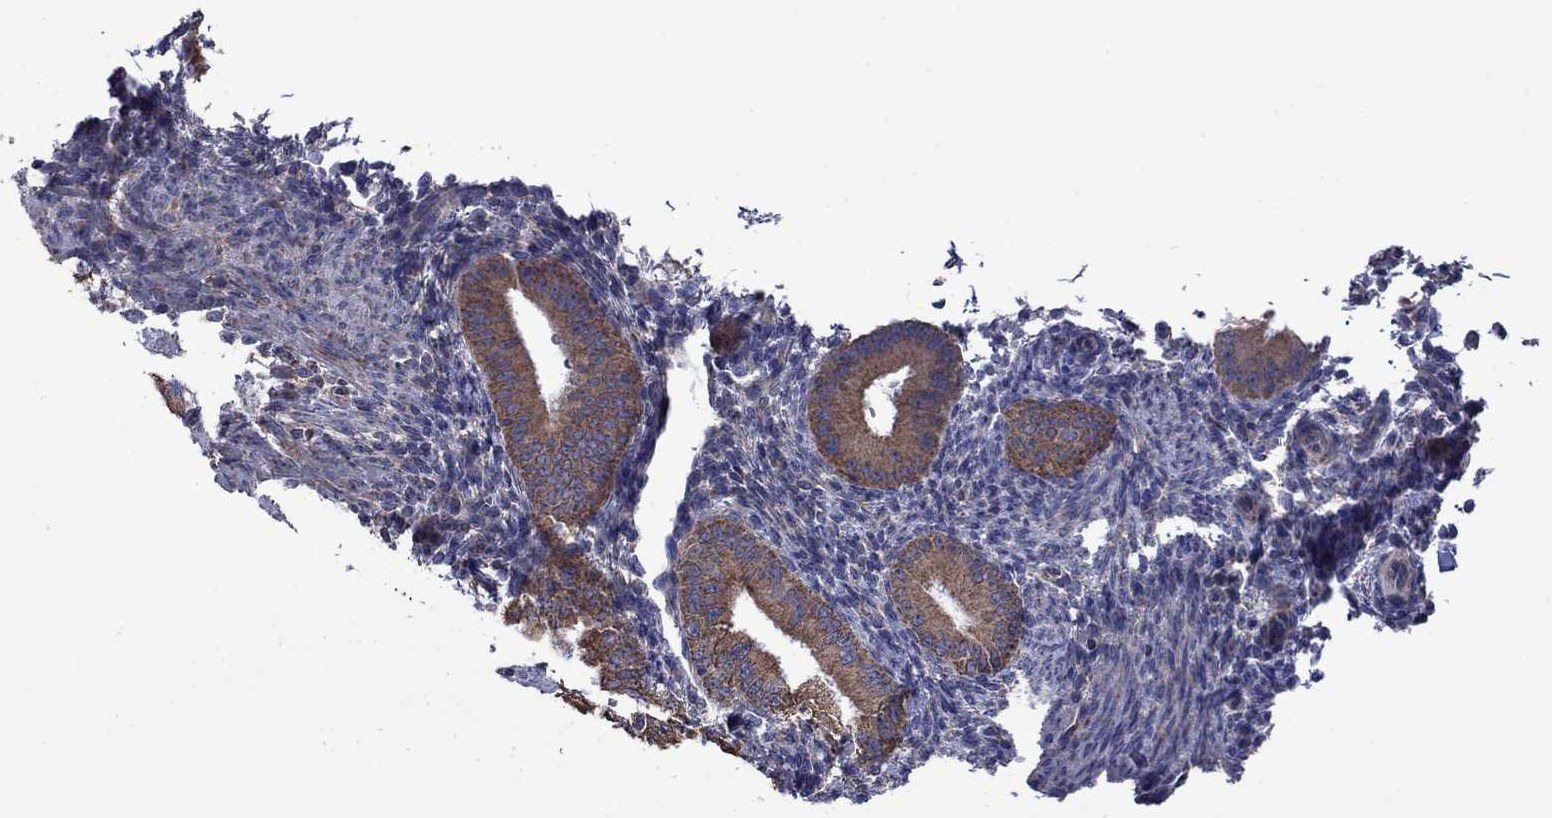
{"staining": {"intensity": "negative", "quantity": "none", "location": "none"}, "tissue": "endometrium", "cell_type": "Cells in endometrial stroma", "image_type": "normal", "snomed": [{"axis": "morphology", "description": "Normal tissue, NOS"}, {"axis": "topography", "description": "Endometrium"}], "caption": "This is an immunohistochemistry photomicrograph of benign human endometrium. There is no staining in cells in endometrial stroma.", "gene": "FURIN", "patient": {"sex": "female", "age": 39}}